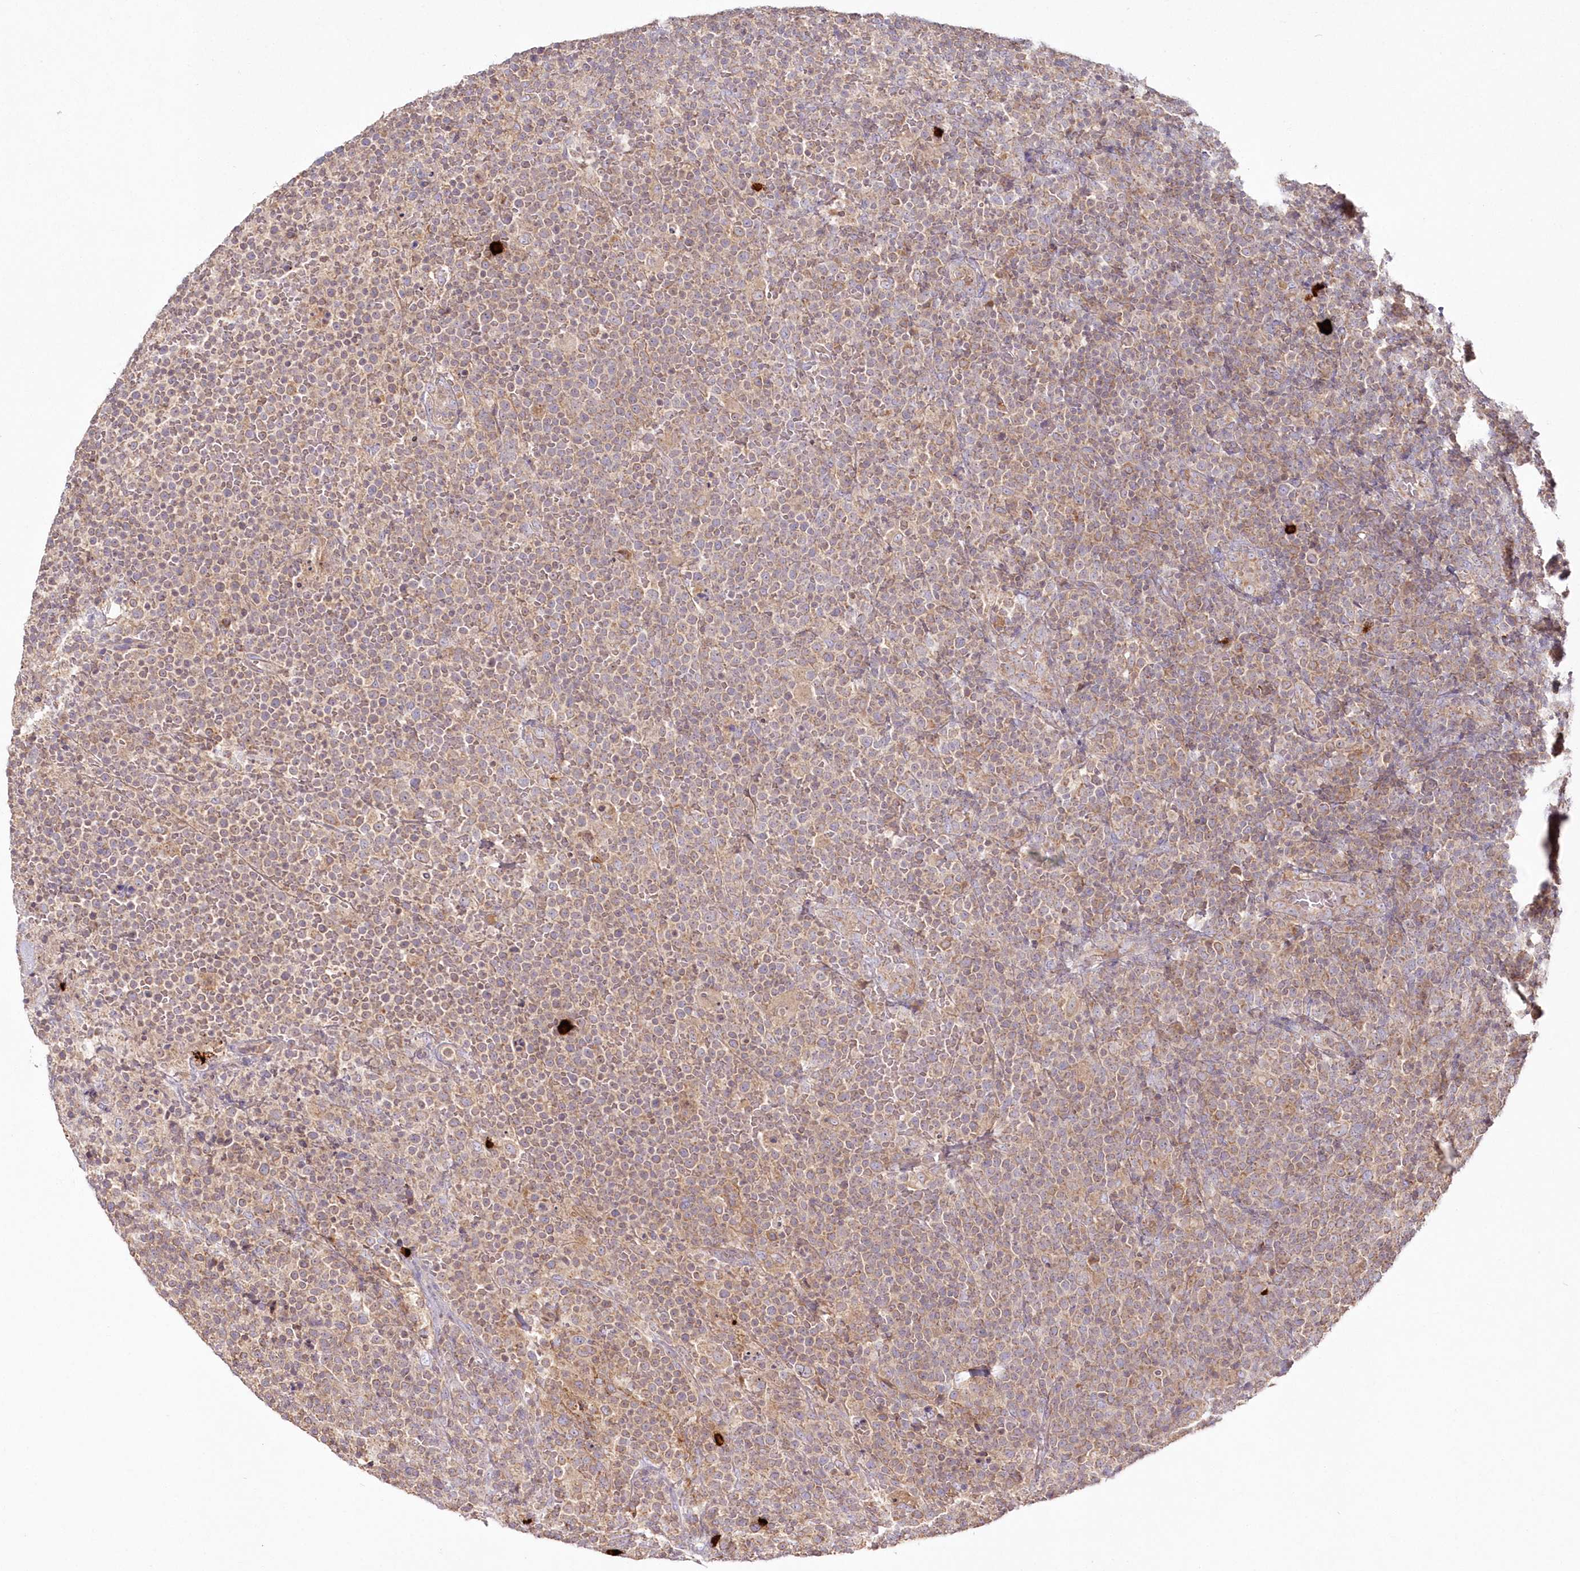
{"staining": {"intensity": "weak", "quantity": ">75%", "location": "cytoplasmic/membranous"}, "tissue": "lymphoma", "cell_type": "Tumor cells", "image_type": "cancer", "snomed": [{"axis": "morphology", "description": "Malignant lymphoma, non-Hodgkin's type, High grade"}, {"axis": "topography", "description": "Lymph node"}], "caption": "Malignant lymphoma, non-Hodgkin's type (high-grade) stained for a protein (brown) displays weak cytoplasmic/membranous positive expression in approximately >75% of tumor cells.", "gene": "ARSB", "patient": {"sex": "male", "age": 61}}